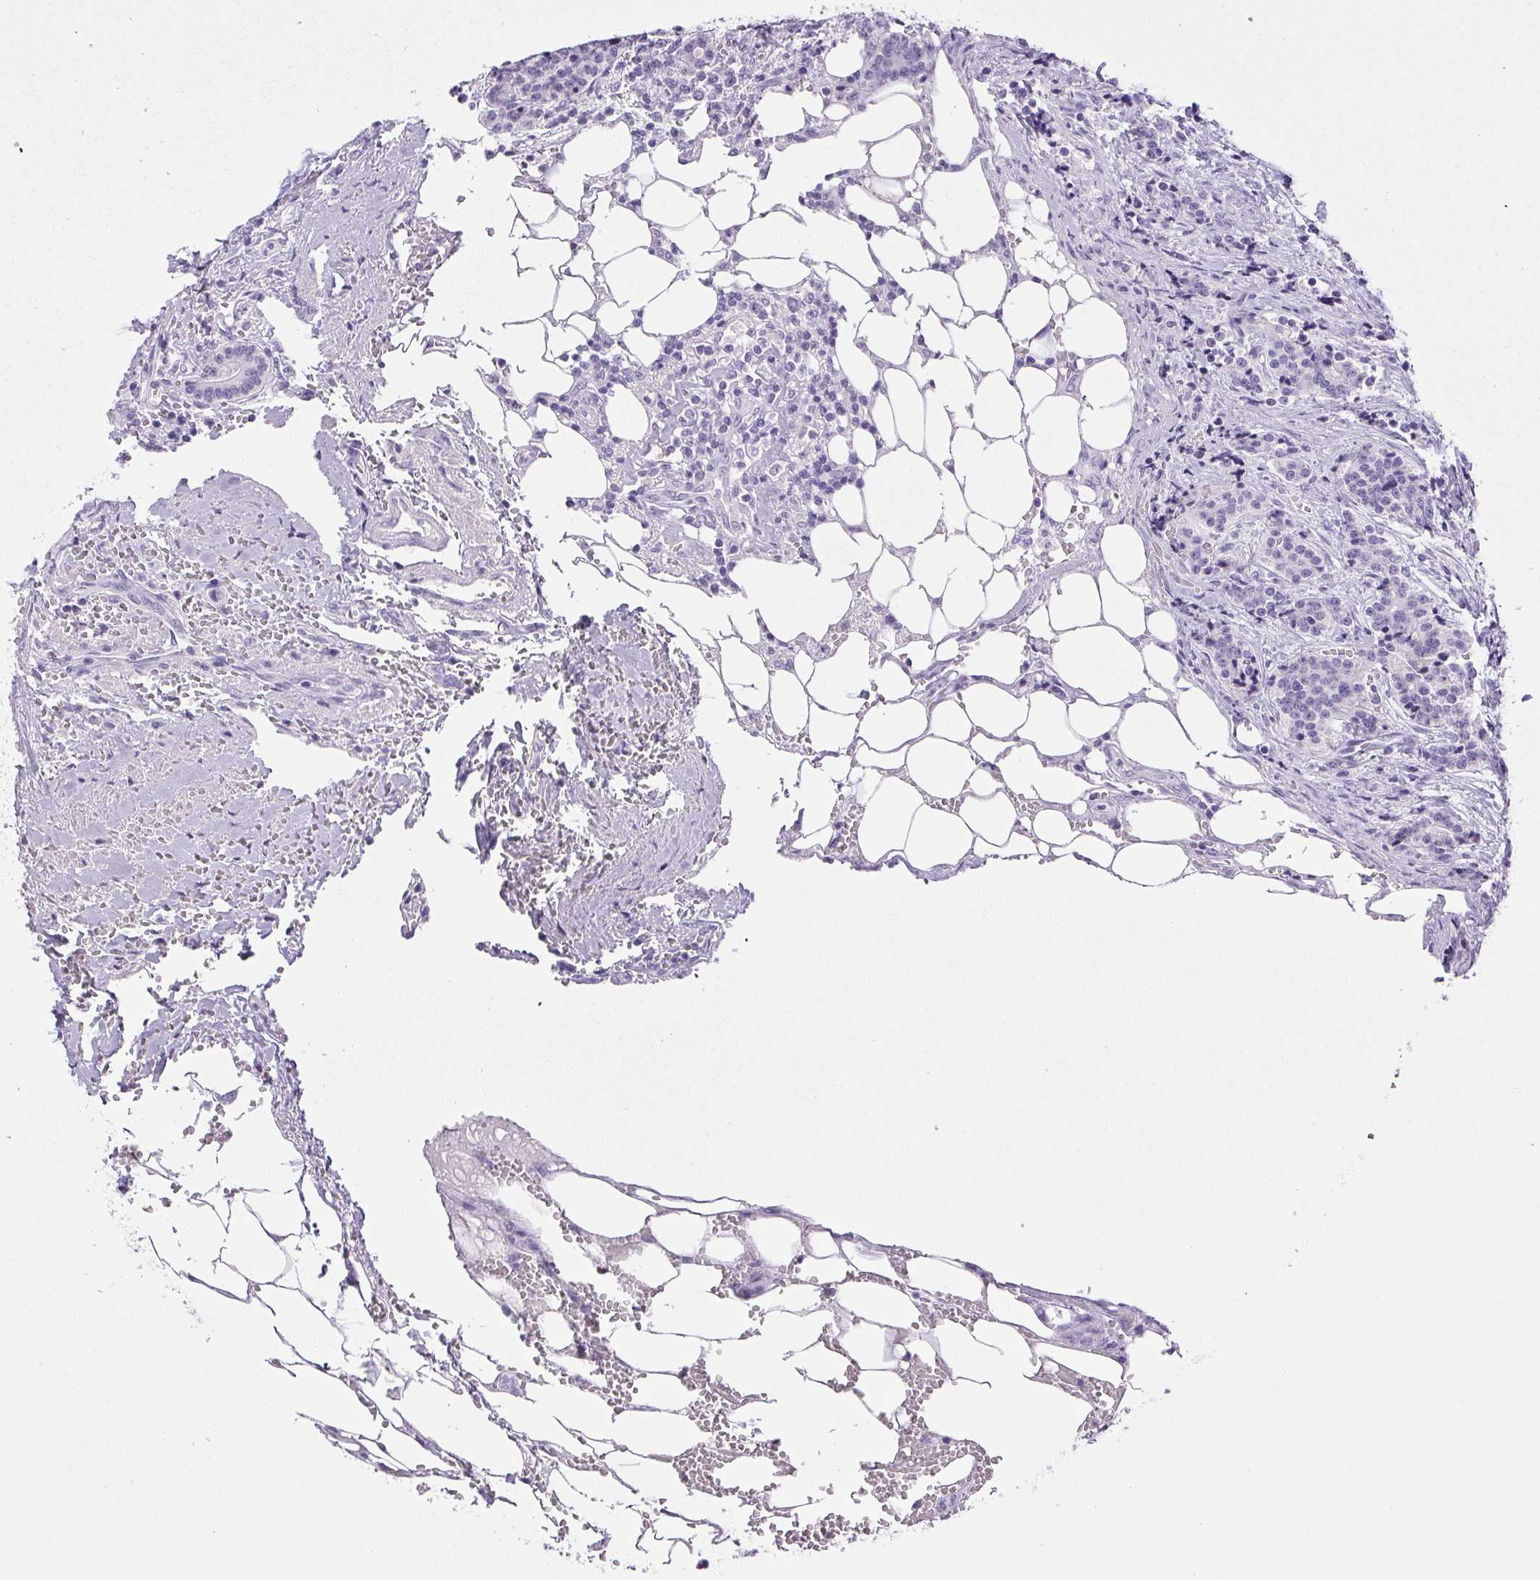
{"staining": {"intensity": "negative", "quantity": "none", "location": "none"}, "tissue": "carcinoid", "cell_type": "Tumor cells", "image_type": "cancer", "snomed": [{"axis": "morphology", "description": "Carcinoid, malignant, NOS"}, {"axis": "topography", "description": "Small intestine"}], "caption": "Immunohistochemistry (IHC) of malignant carcinoid reveals no expression in tumor cells.", "gene": "HLA-G", "patient": {"sex": "female", "age": 73}}